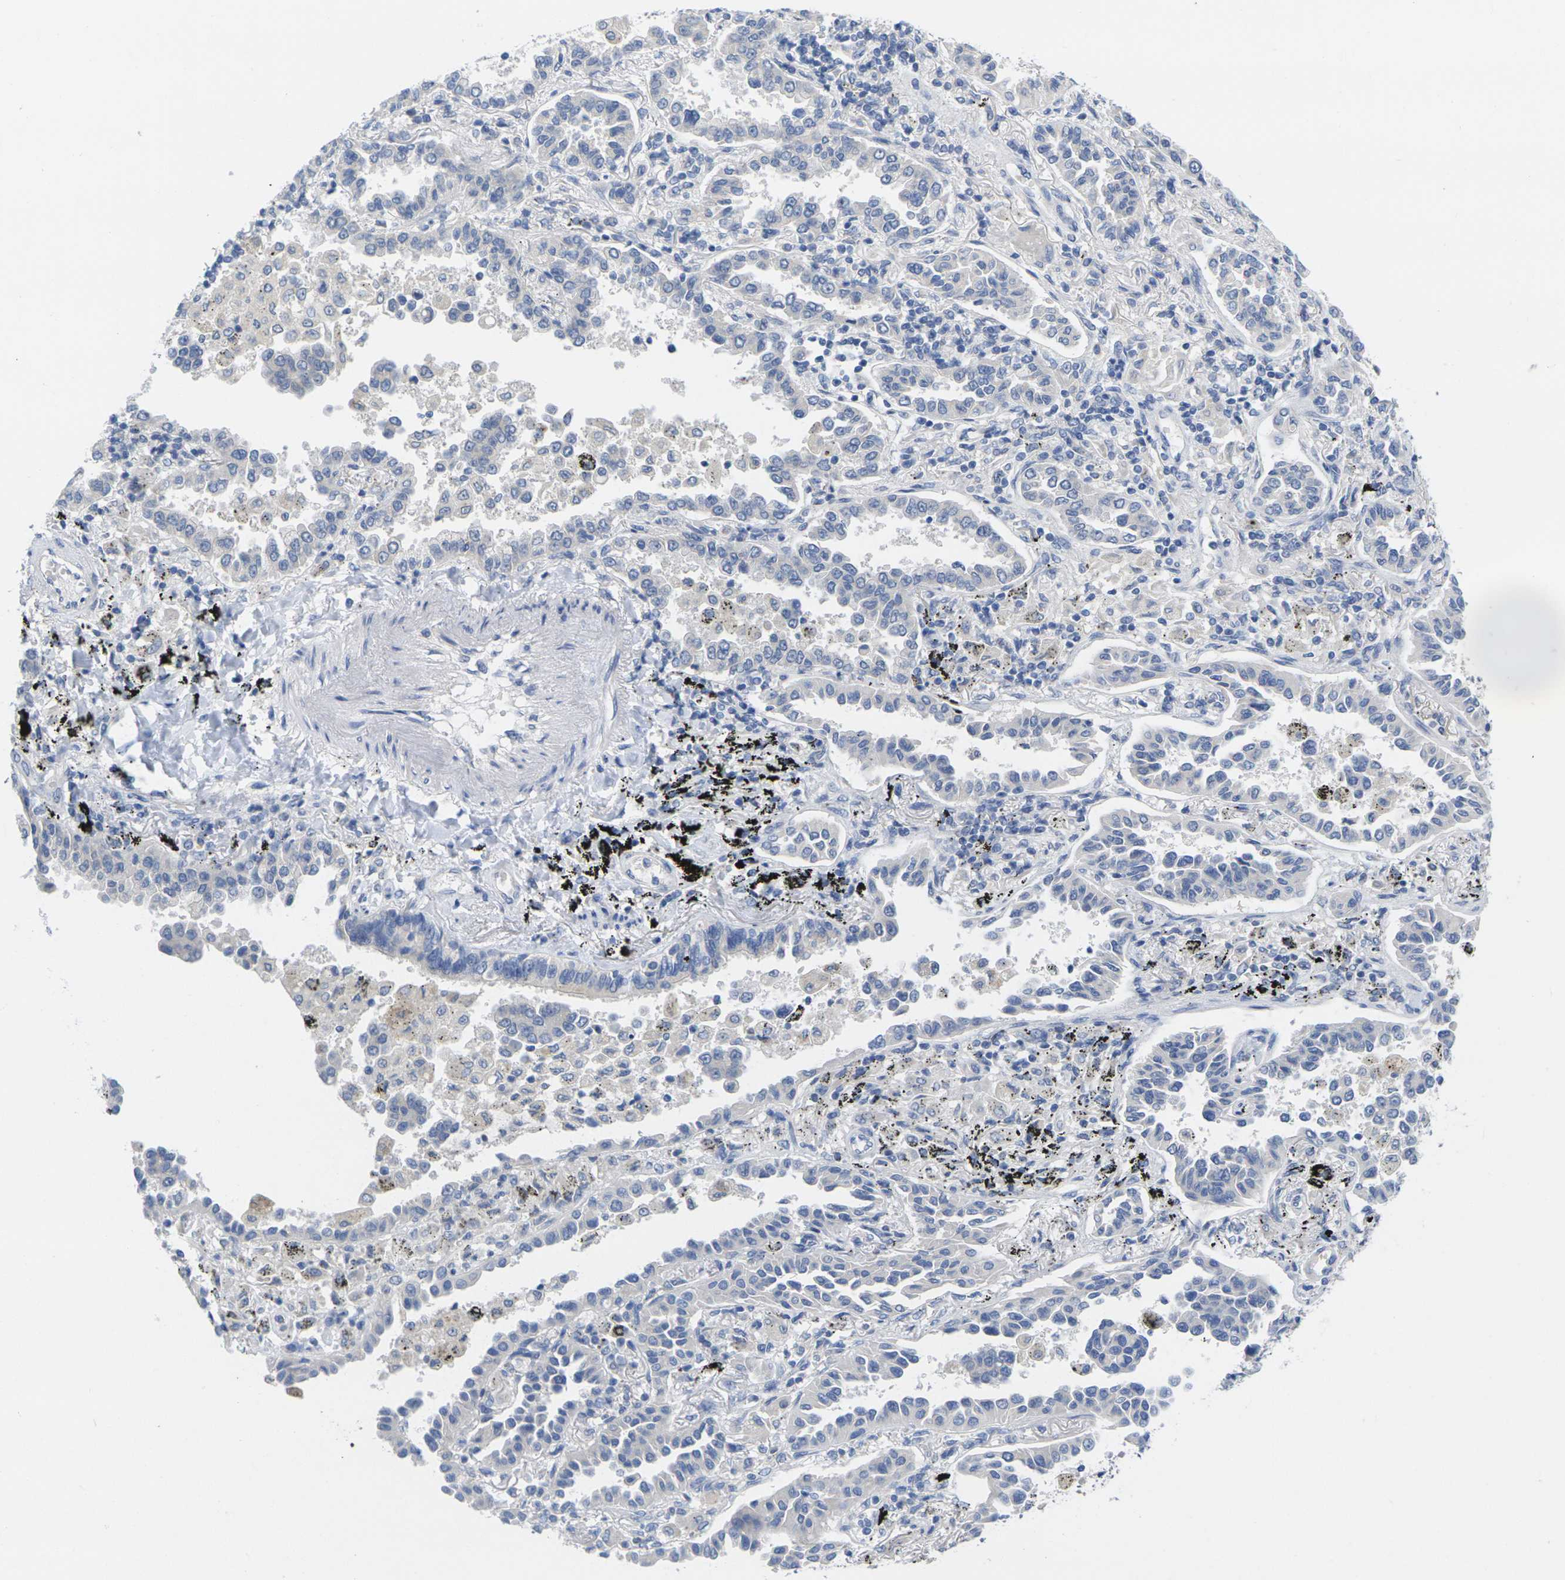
{"staining": {"intensity": "negative", "quantity": "none", "location": "none"}, "tissue": "lung cancer", "cell_type": "Tumor cells", "image_type": "cancer", "snomed": [{"axis": "morphology", "description": "Normal tissue, NOS"}, {"axis": "morphology", "description": "Adenocarcinoma, NOS"}, {"axis": "topography", "description": "Lung"}], "caption": "Tumor cells are negative for protein expression in human lung cancer. (DAB (3,3'-diaminobenzidine) immunohistochemistry with hematoxylin counter stain).", "gene": "TNNI3", "patient": {"sex": "male", "age": 59}}